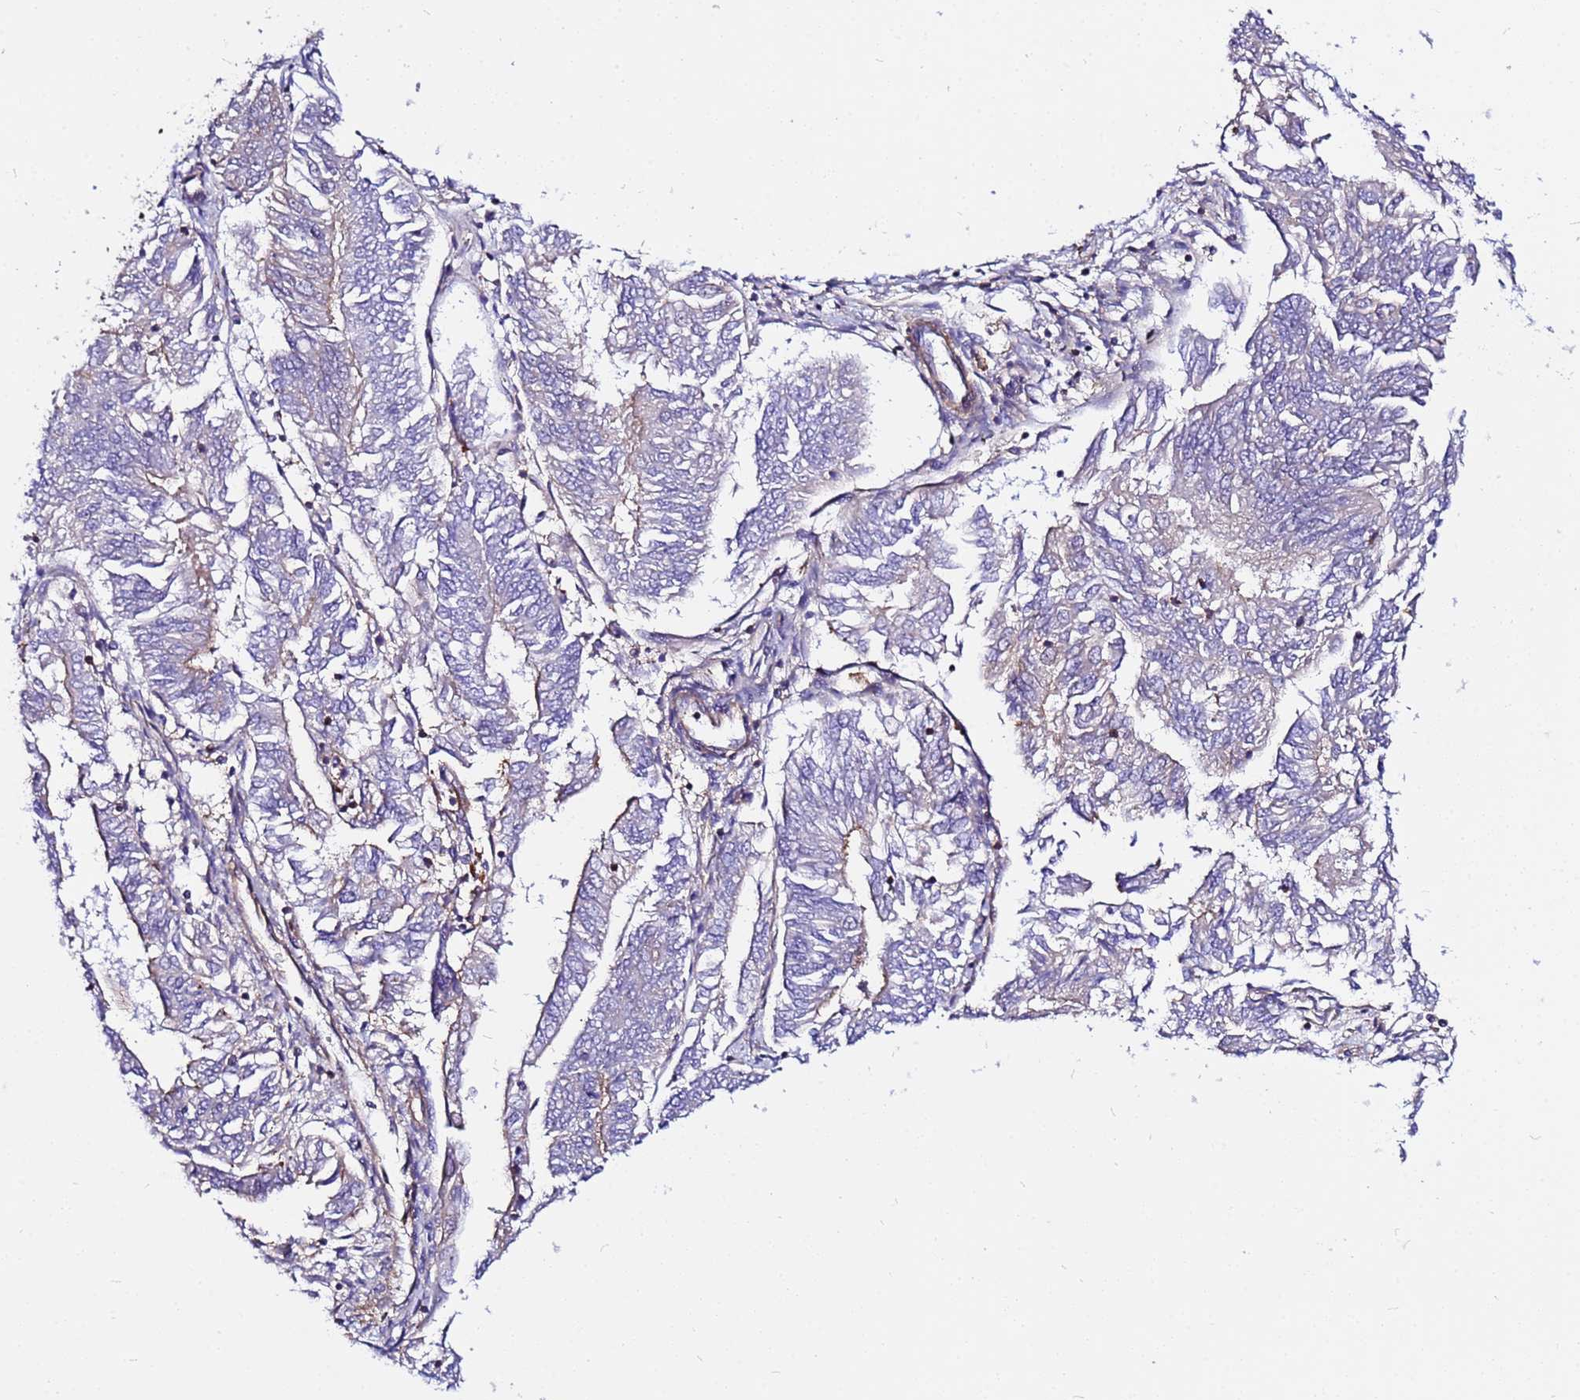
{"staining": {"intensity": "weak", "quantity": "25%-75%", "location": "cytoplasmic/membranous"}, "tissue": "endometrial cancer", "cell_type": "Tumor cells", "image_type": "cancer", "snomed": [{"axis": "morphology", "description": "Adenocarcinoma, NOS"}, {"axis": "topography", "description": "Endometrium"}], "caption": "IHC micrograph of human endometrial cancer stained for a protein (brown), which reveals low levels of weak cytoplasmic/membranous staining in approximately 25%-75% of tumor cells.", "gene": "STK38", "patient": {"sex": "female", "age": 58}}